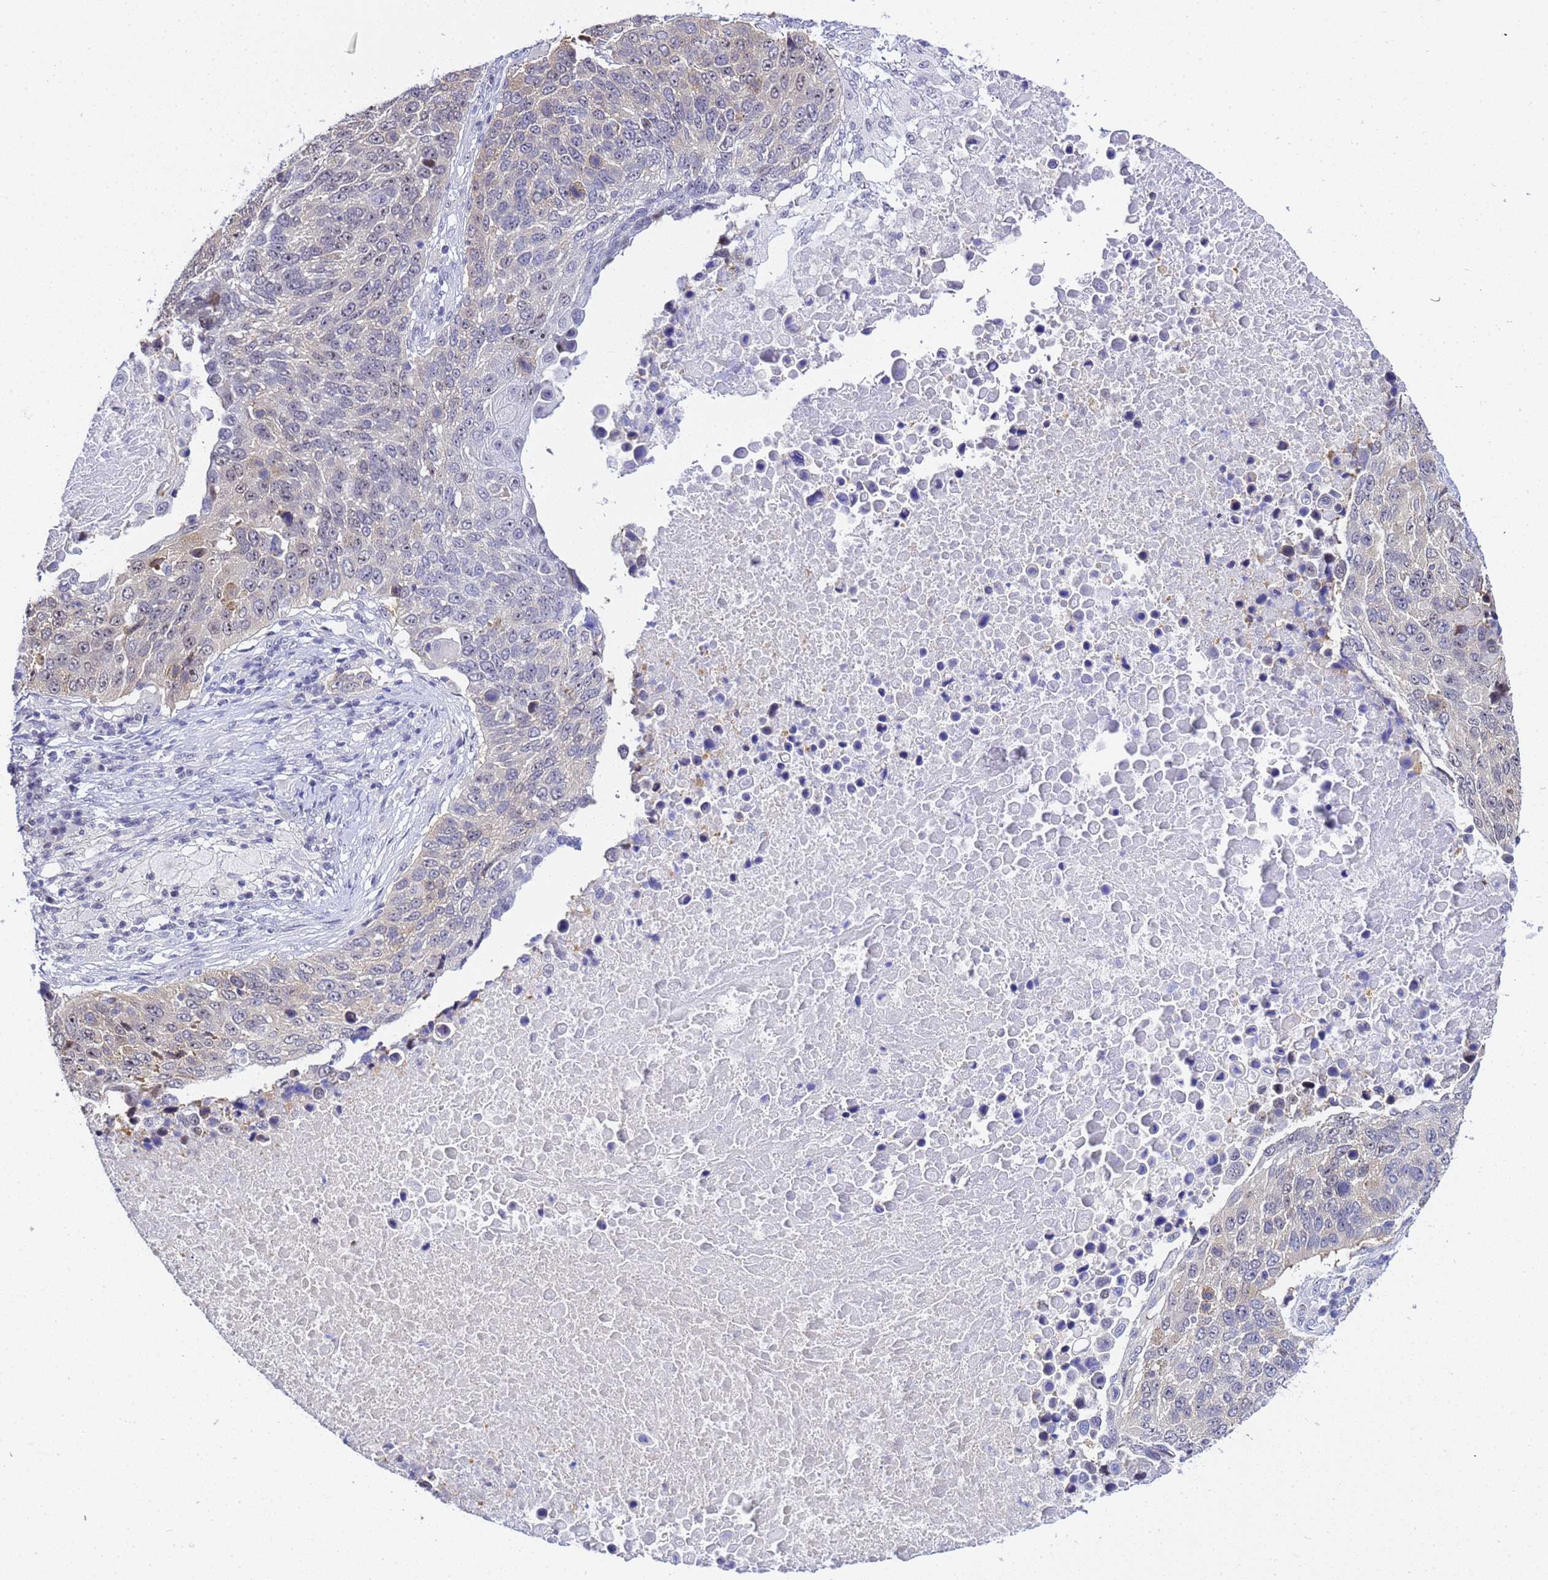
{"staining": {"intensity": "weak", "quantity": "25%-75%", "location": "nuclear"}, "tissue": "lung cancer", "cell_type": "Tumor cells", "image_type": "cancer", "snomed": [{"axis": "morphology", "description": "Normal tissue, NOS"}, {"axis": "morphology", "description": "Squamous cell carcinoma, NOS"}, {"axis": "topography", "description": "Lymph node"}, {"axis": "topography", "description": "Lung"}], "caption": "Lung cancer (squamous cell carcinoma) tissue demonstrates weak nuclear positivity in approximately 25%-75% of tumor cells (DAB = brown stain, brightfield microscopy at high magnification).", "gene": "ACTL6B", "patient": {"sex": "male", "age": 66}}